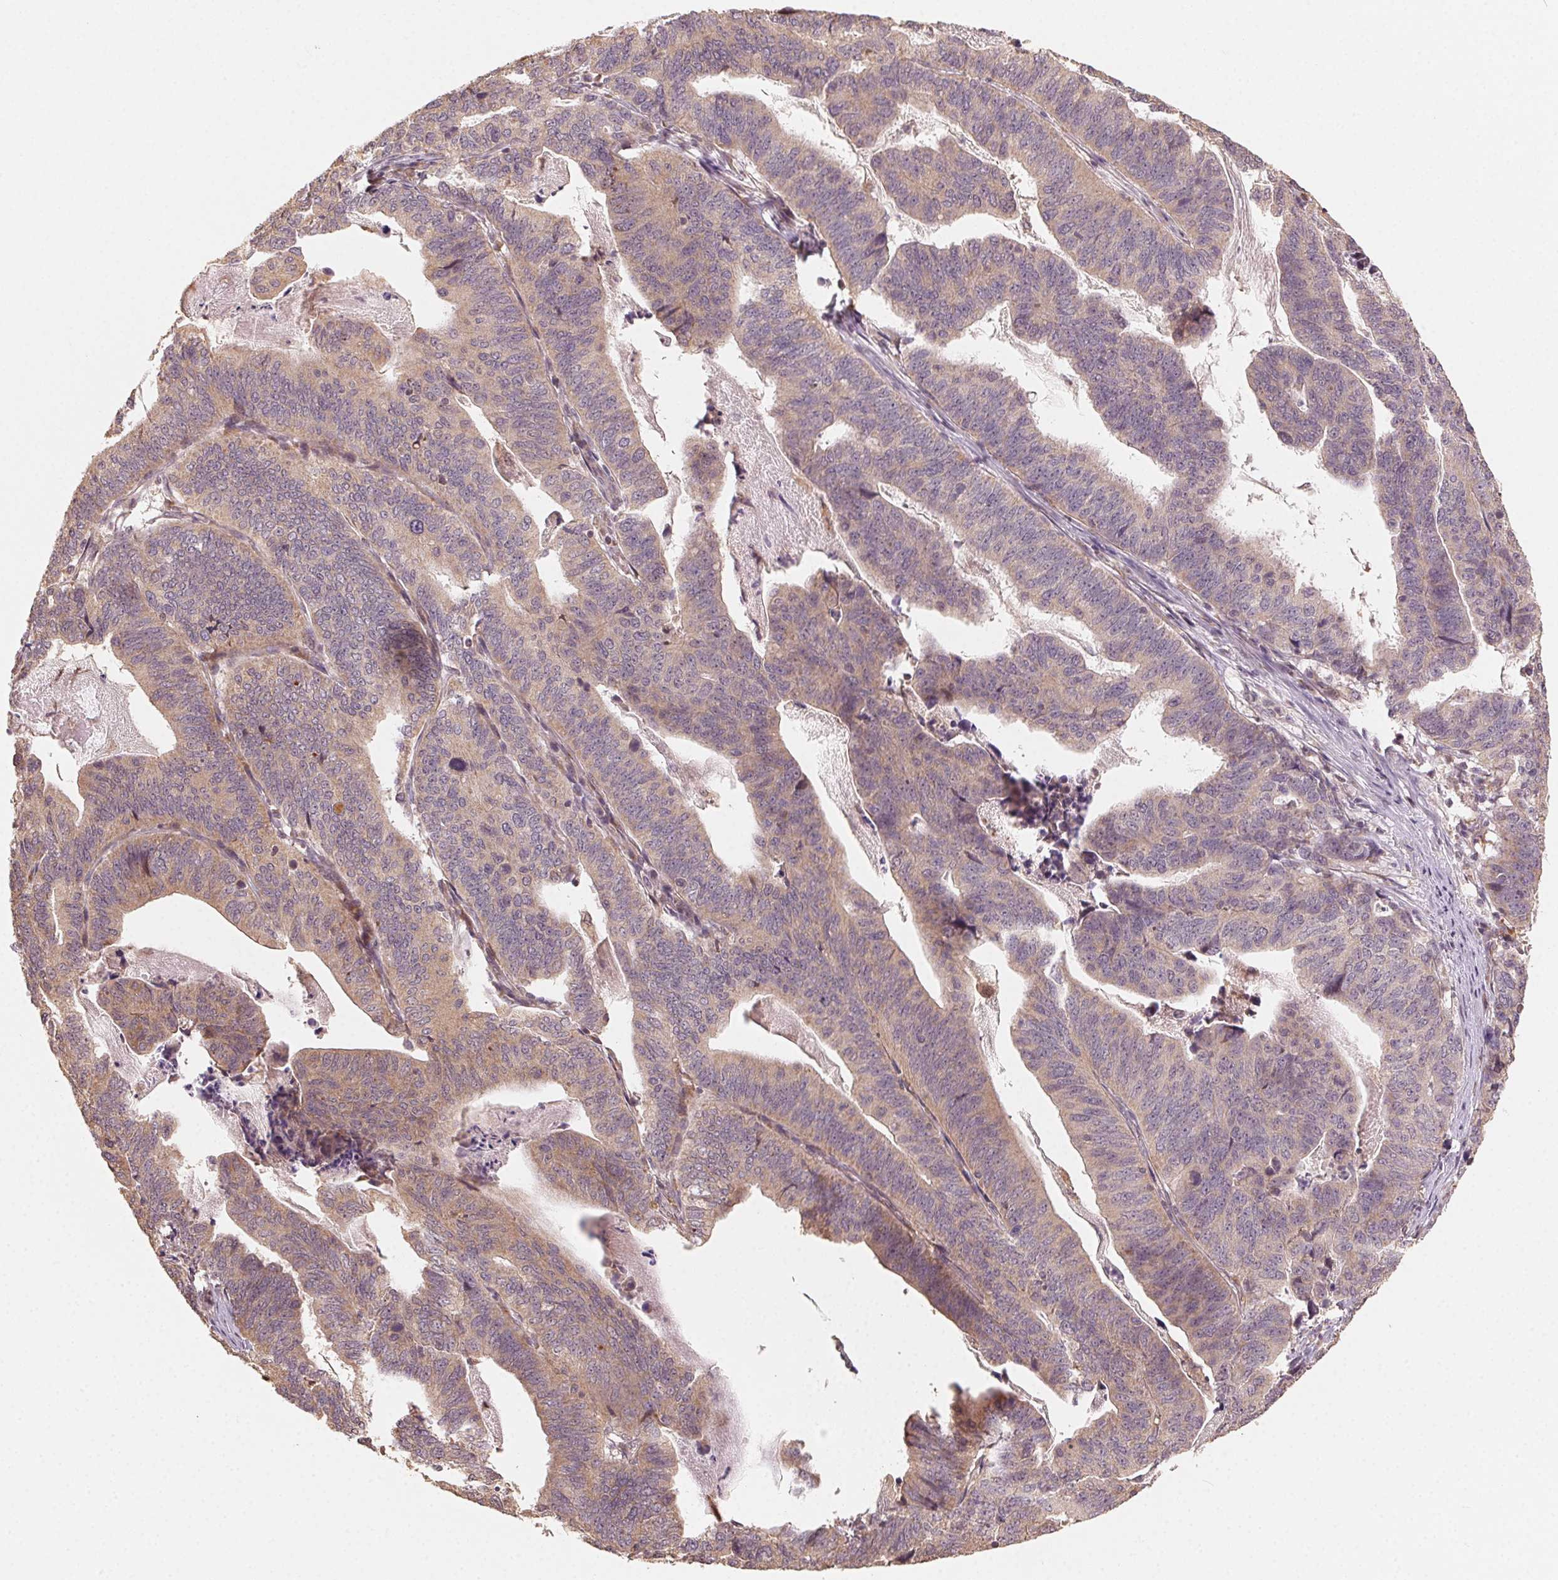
{"staining": {"intensity": "weak", "quantity": ">75%", "location": "cytoplasmic/membranous"}, "tissue": "stomach cancer", "cell_type": "Tumor cells", "image_type": "cancer", "snomed": [{"axis": "morphology", "description": "Adenocarcinoma, NOS"}, {"axis": "topography", "description": "Stomach, upper"}], "caption": "Protein staining by immunohistochemistry exhibits weak cytoplasmic/membranous positivity in approximately >75% of tumor cells in adenocarcinoma (stomach).", "gene": "WBP2", "patient": {"sex": "female", "age": 67}}